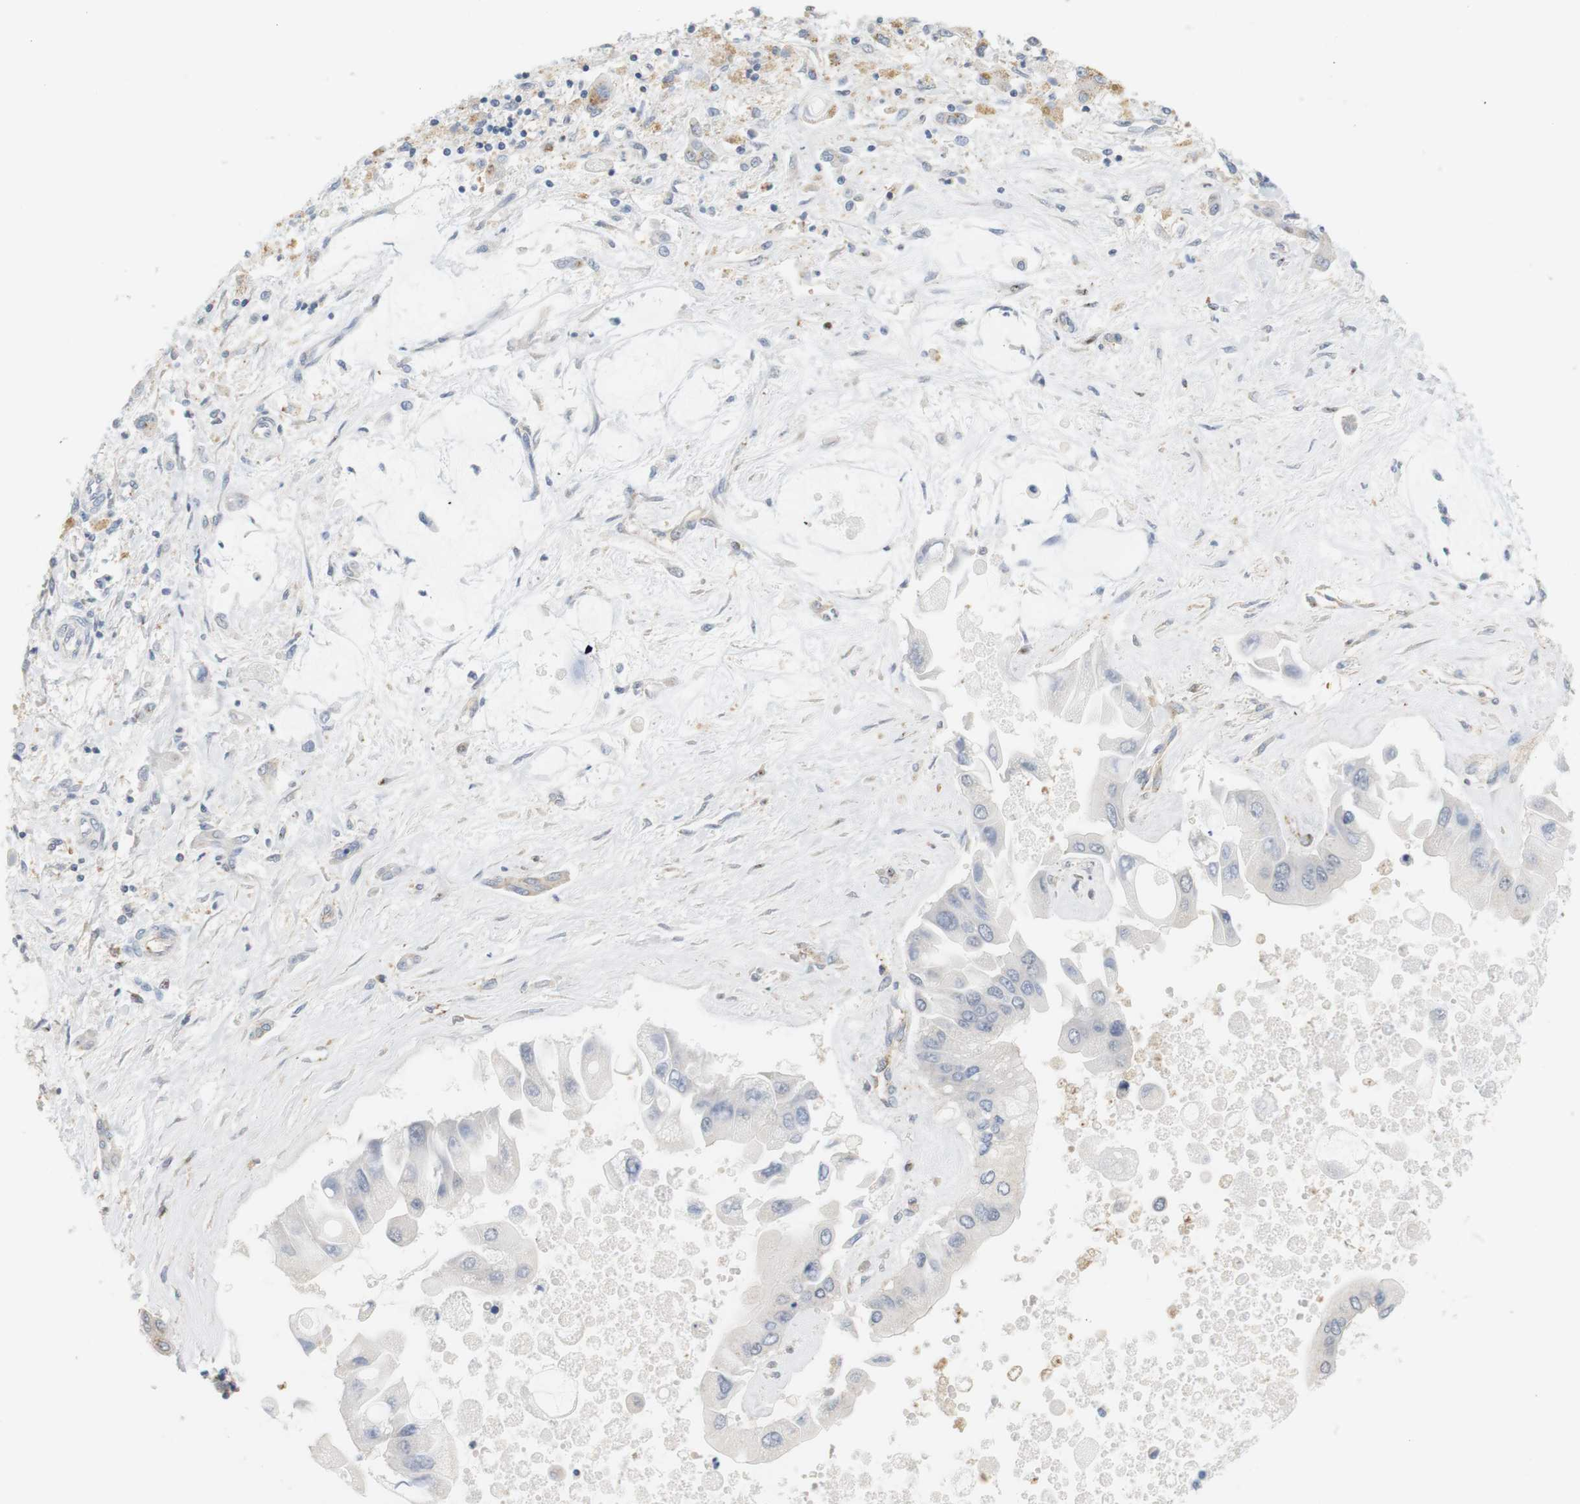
{"staining": {"intensity": "negative", "quantity": "none", "location": "none"}, "tissue": "liver cancer", "cell_type": "Tumor cells", "image_type": "cancer", "snomed": [{"axis": "morphology", "description": "Cholangiocarcinoma"}, {"axis": "topography", "description": "Liver"}], "caption": "Tumor cells are negative for brown protein staining in liver cancer.", "gene": "OSR1", "patient": {"sex": "male", "age": 50}}